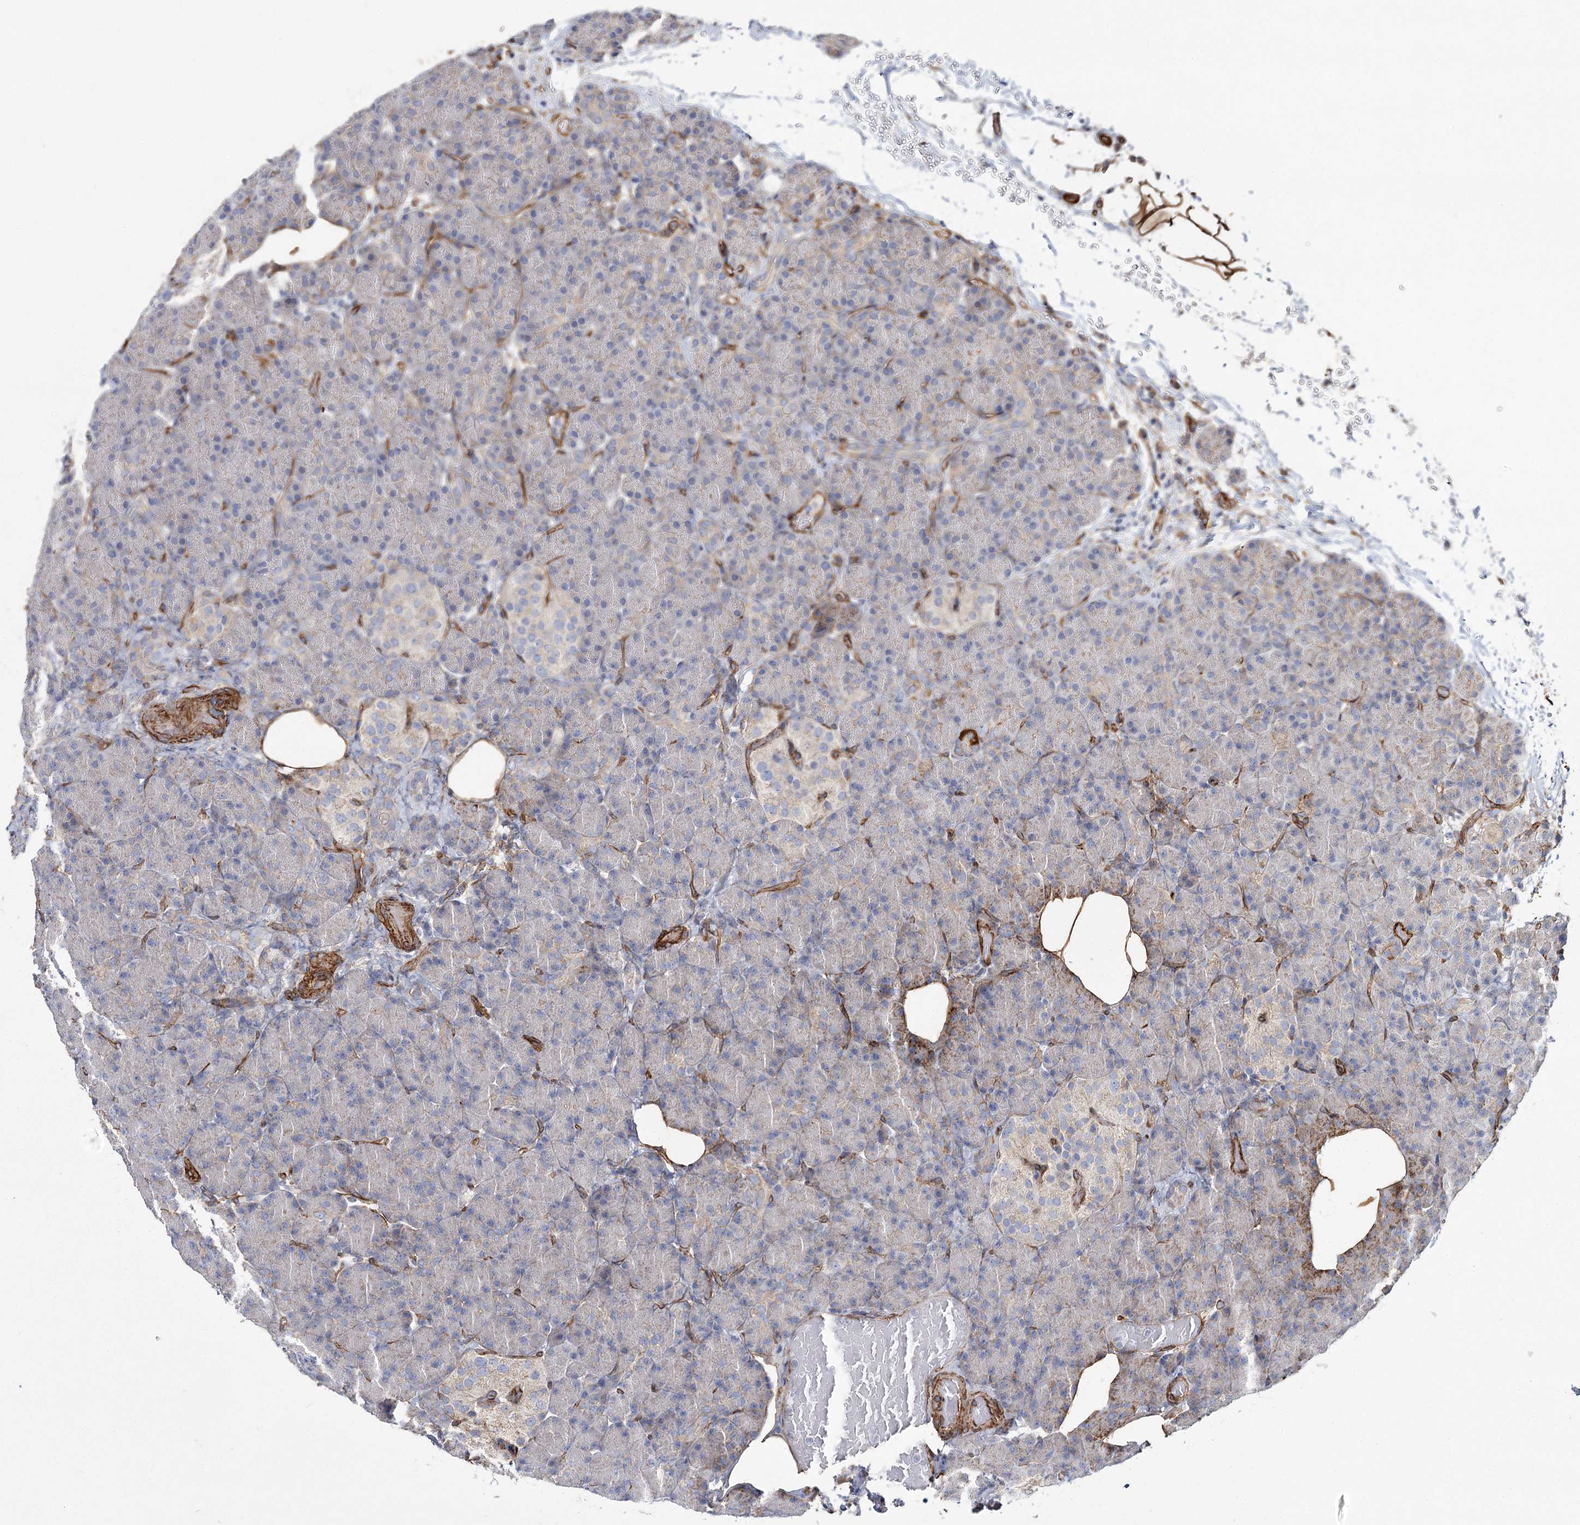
{"staining": {"intensity": "weak", "quantity": "<25%", "location": "cytoplasmic/membranous"}, "tissue": "pancreas", "cell_type": "Exocrine glandular cells", "image_type": "normal", "snomed": [{"axis": "morphology", "description": "Normal tissue, NOS"}, {"axis": "topography", "description": "Pancreas"}], "caption": "Pancreas was stained to show a protein in brown. There is no significant staining in exocrine glandular cells. (DAB immunohistochemistry (IHC), high magnification).", "gene": "TMEM164", "patient": {"sex": "female", "age": 43}}